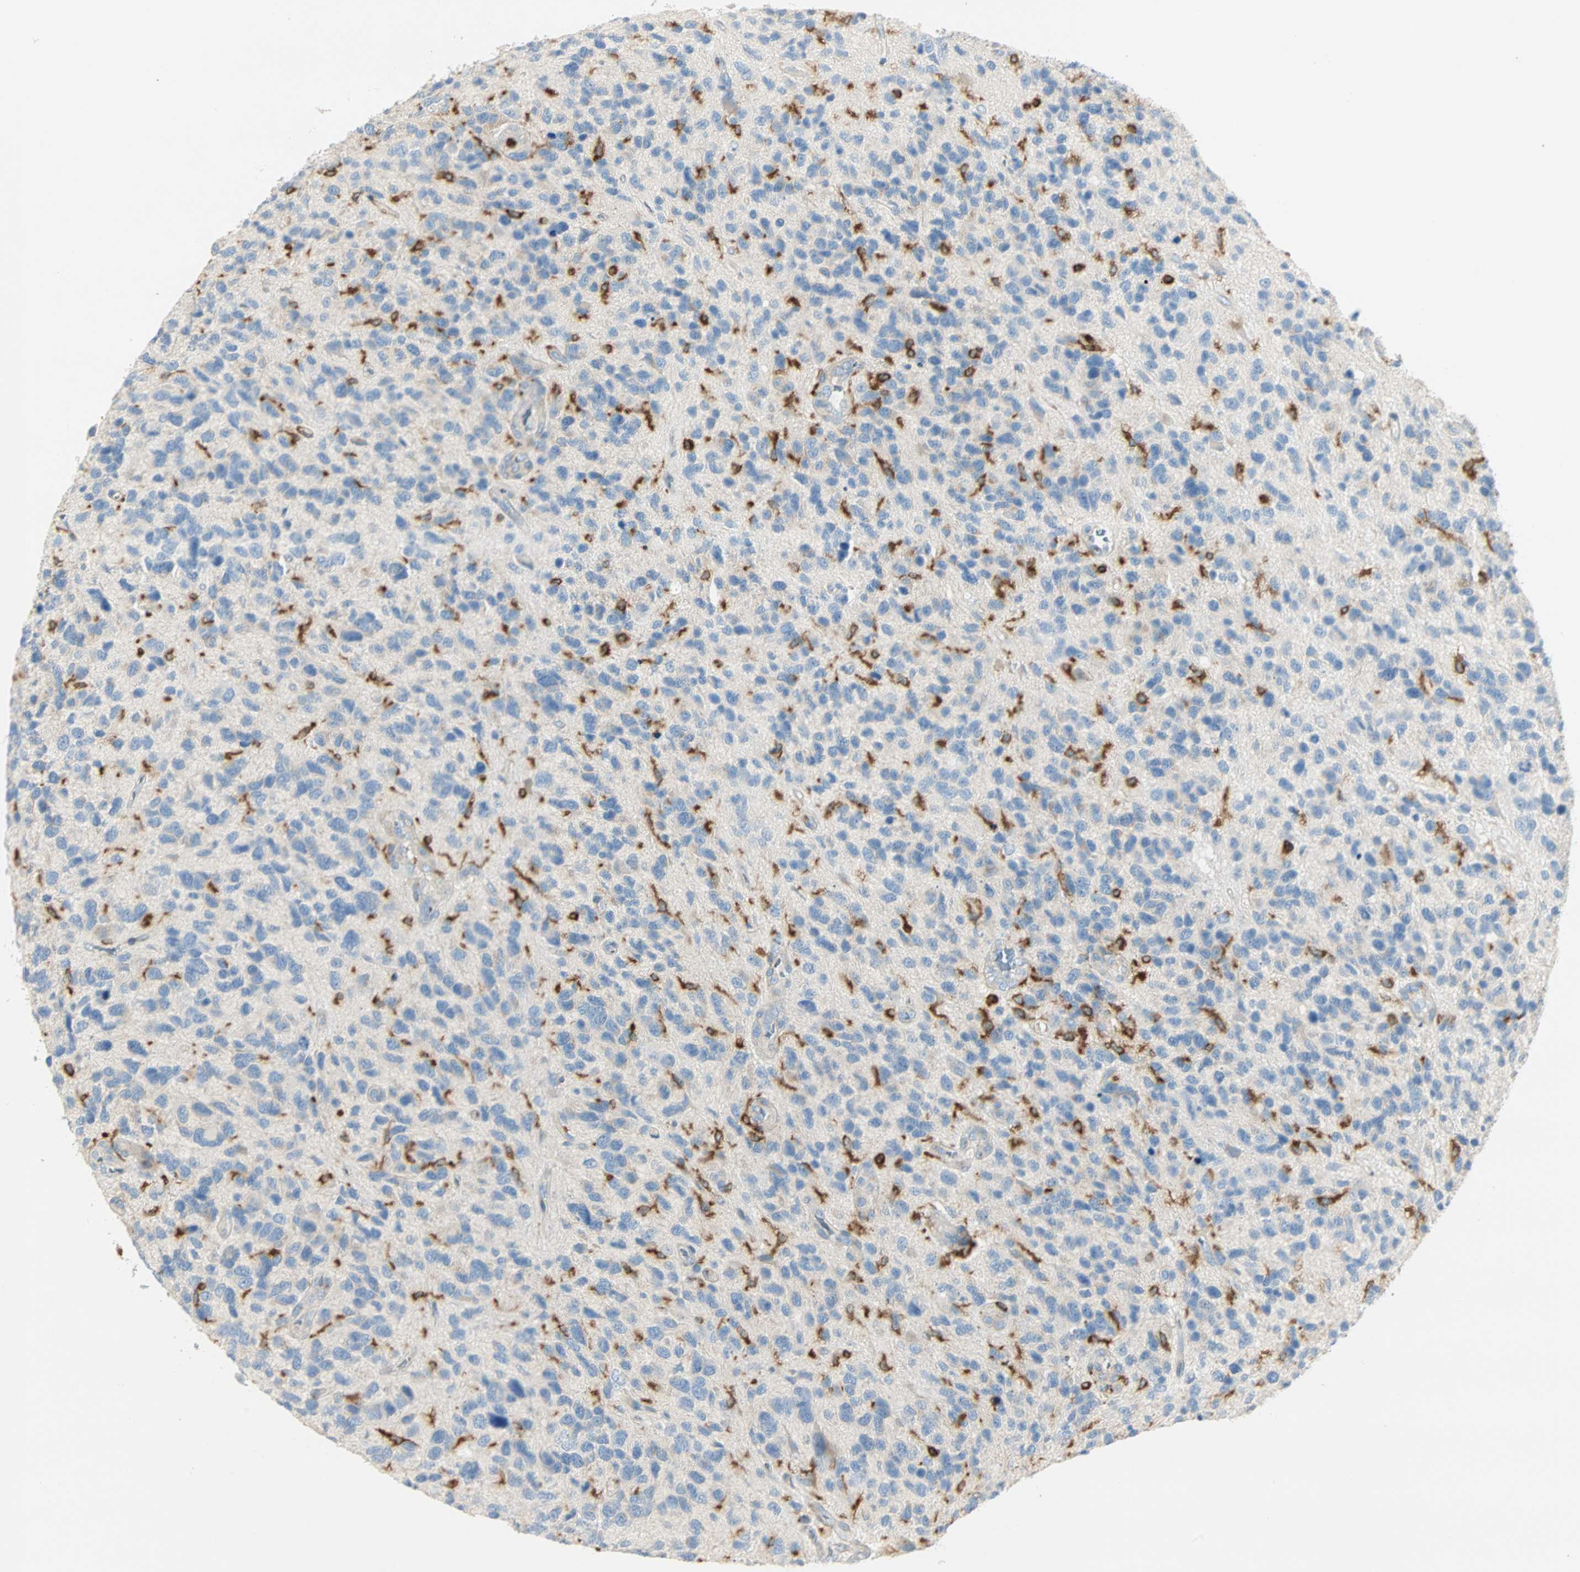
{"staining": {"intensity": "negative", "quantity": "none", "location": "none"}, "tissue": "glioma", "cell_type": "Tumor cells", "image_type": "cancer", "snomed": [{"axis": "morphology", "description": "Glioma, malignant, High grade"}, {"axis": "topography", "description": "Brain"}], "caption": "This is an immunohistochemistry photomicrograph of human malignant glioma (high-grade). There is no positivity in tumor cells.", "gene": "FMNL1", "patient": {"sex": "female", "age": 58}}